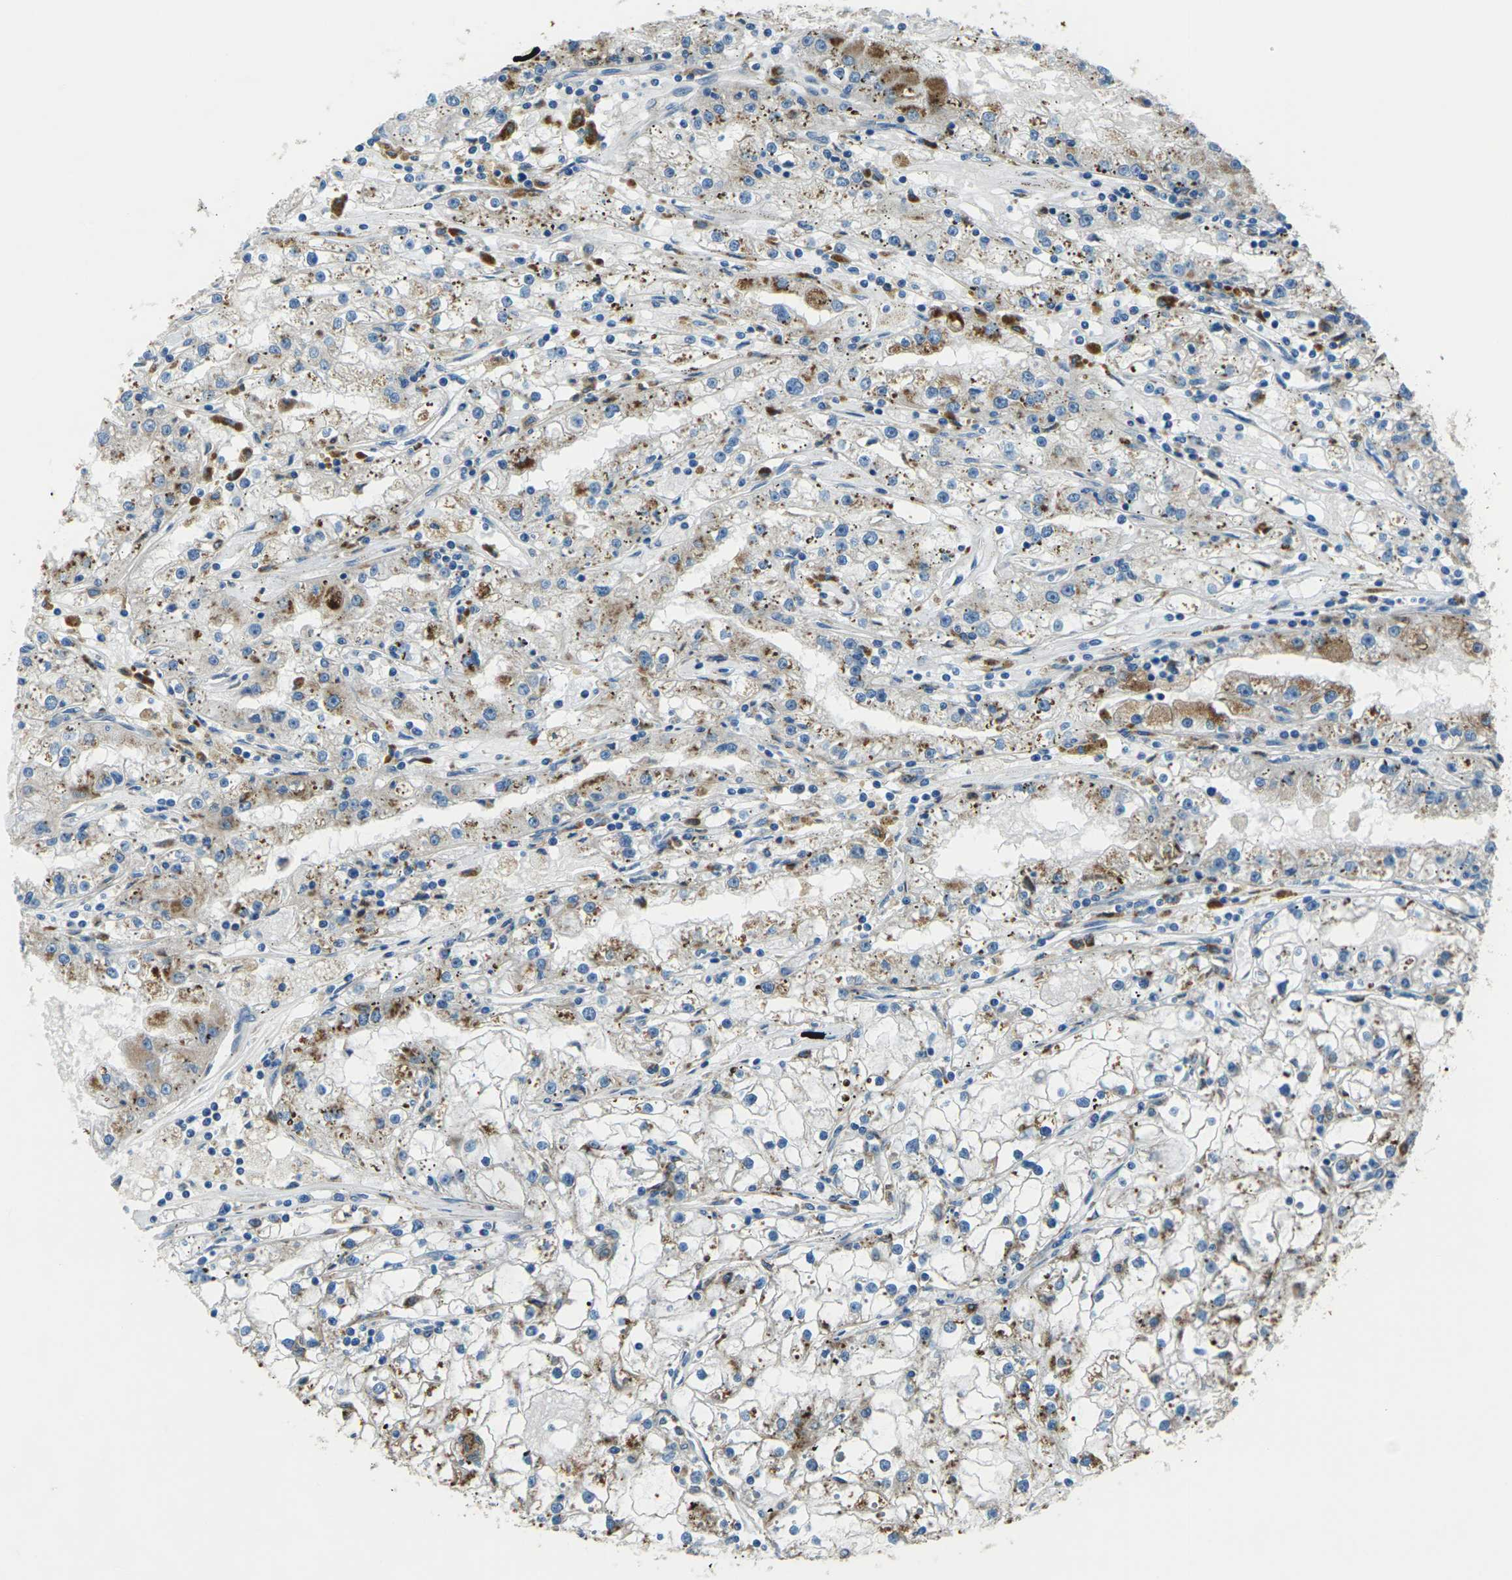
{"staining": {"intensity": "moderate", "quantity": "<25%", "location": "cytoplasmic/membranous"}, "tissue": "renal cancer", "cell_type": "Tumor cells", "image_type": "cancer", "snomed": [{"axis": "morphology", "description": "Adenocarcinoma, NOS"}, {"axis": "topography", "description": "Kidney"}], "caption": "A brown stain labels moderate cytoplasmic/membranous positivity of a protein in human renal adenocarcinoma tumor cells.", "gene": "SLC31A2", "patient": {"sex": "male", "age": 56}}